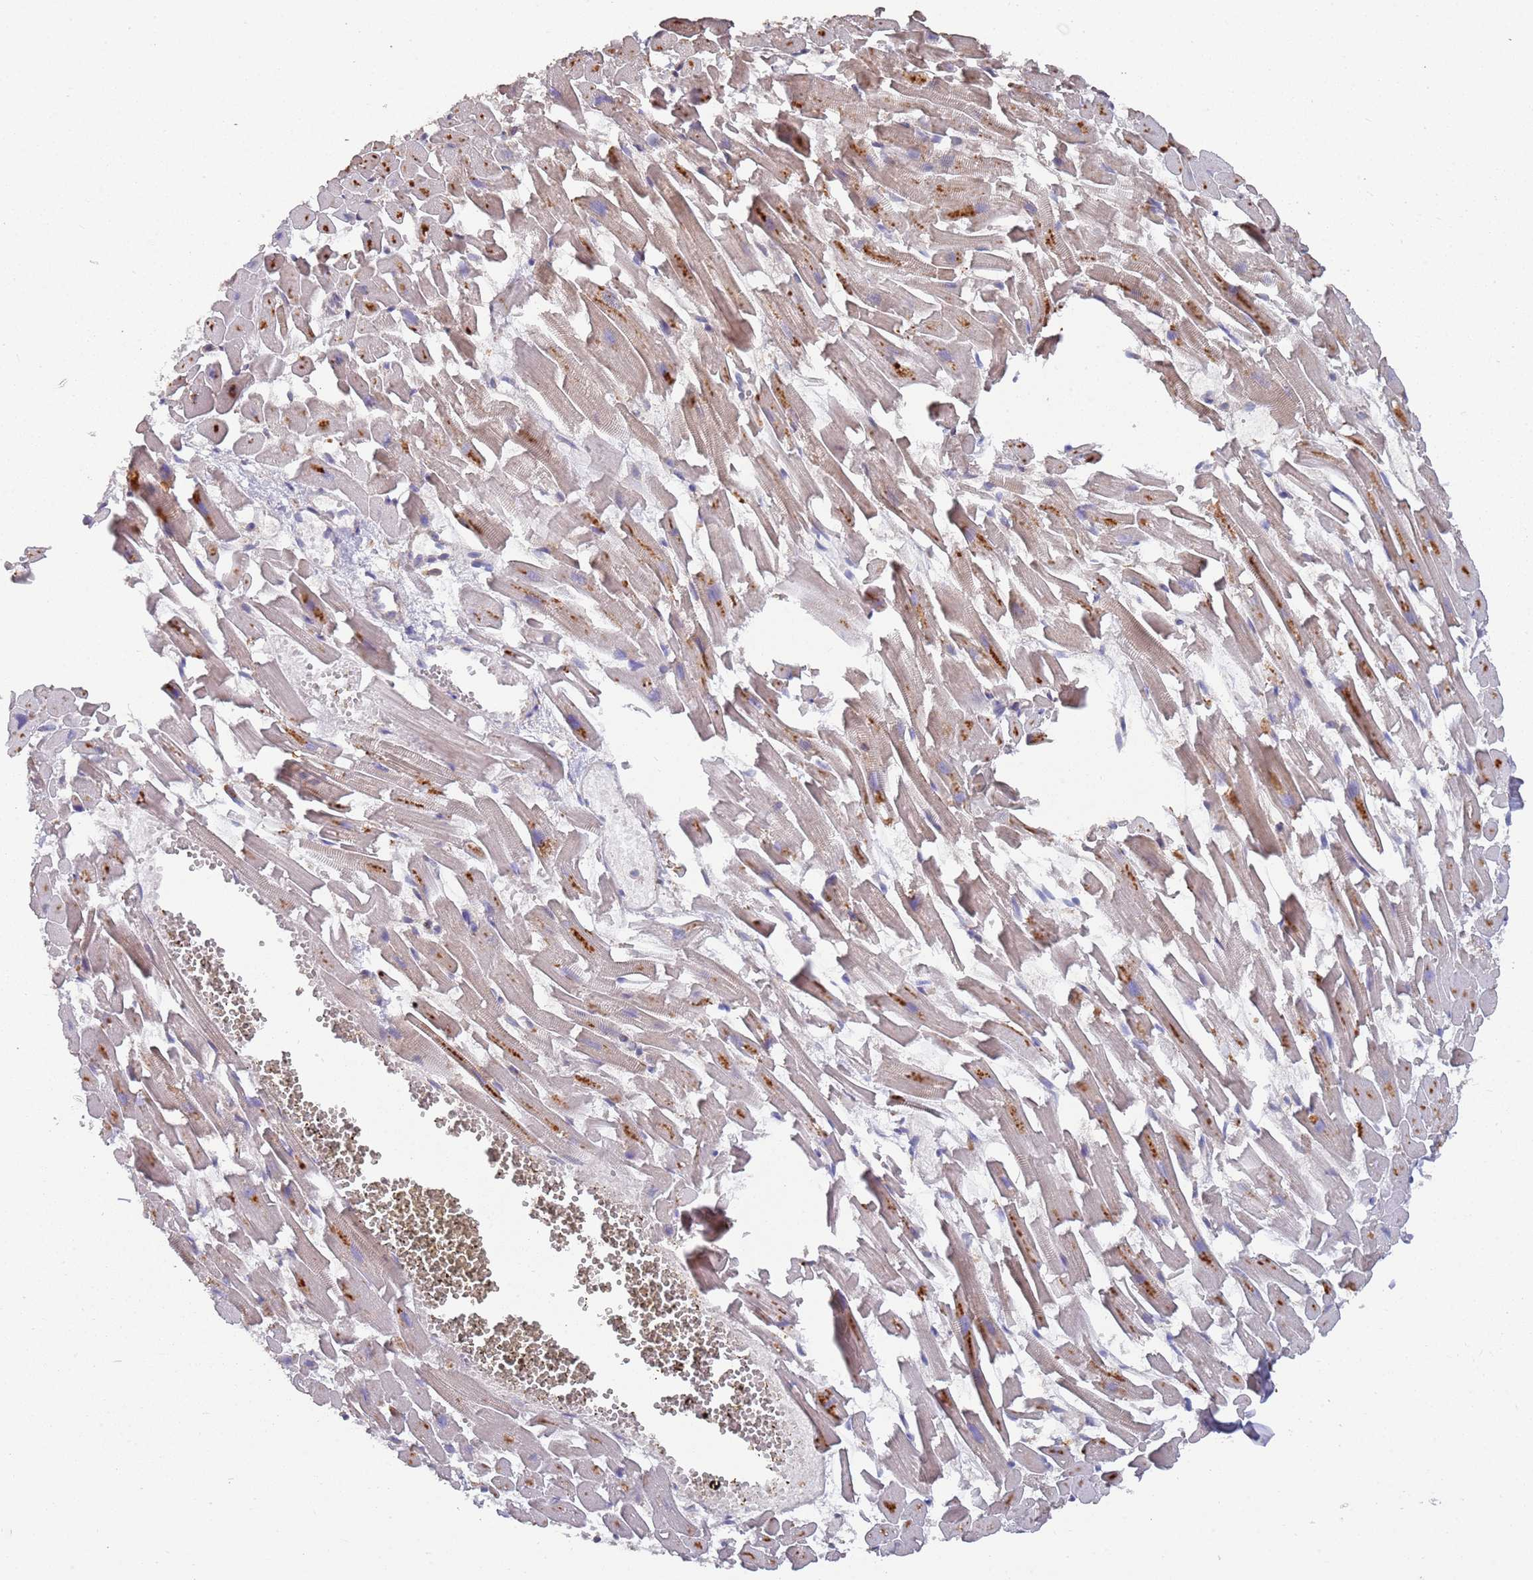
{"staining": {"intensity": "moderate", "quantity": "25%-75%", "location": "cytoplasmic/membranous"}, "tissue": "heart muscle", "cell_type": "Cardiomyocytes", "image_type": "normal", "snomed": [{"axis": "morphology", "description": "Normal tissue, NOS"}, {"axis": "topography", "description": "Heart"}], "caption": "Protein positivity by immunohistochemistry (IHC) demonstrates moderate cytoplasmic/membranous positivity in about 25%-75% of cardiomyocytes in benign heart muscle. Ihc stains the protein of interest in brown and the nuclei are stained blue.", "gene": "LACC1", "patient": {"sex": "female", "age": 64}}